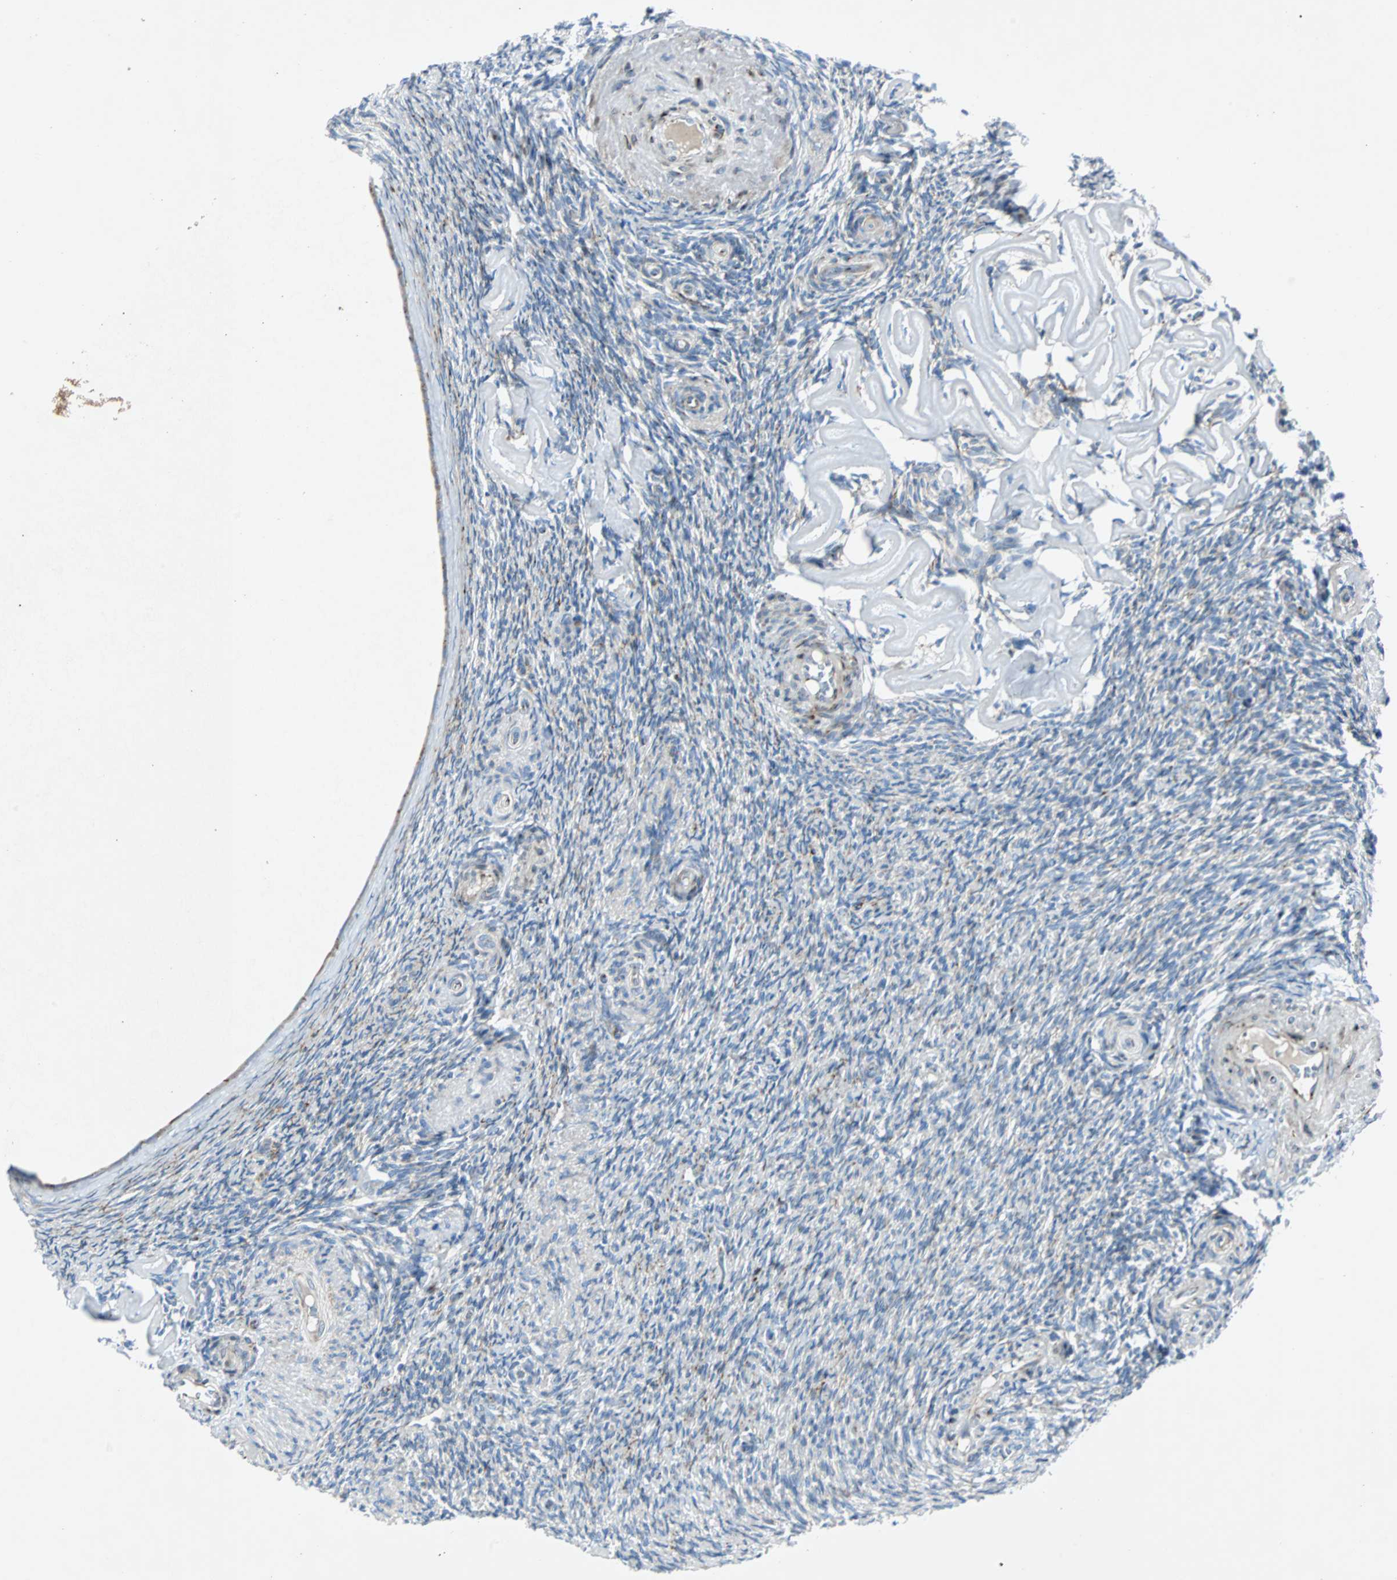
{"staining": {"intensity": "moderate", "quantity": "25%-75%", "location": "cytoplasmic/membranous"}, "tissue": "ovary", "cell_type": "Ovarian stroma cells", "image_type": "normal", "snomed": [{"axis": "morphology", "description": "Normal tissue, NOS"}, {"axis": "topography", "description": "Ovary"}], "caption": "This is an image of IHC staining of benign ovary, which shows moderate staining in the cytoplasmic/membranous of ovarian stroma cells.", "gene": "BBC3", "patient": {"sex": "female", "age": 60}}